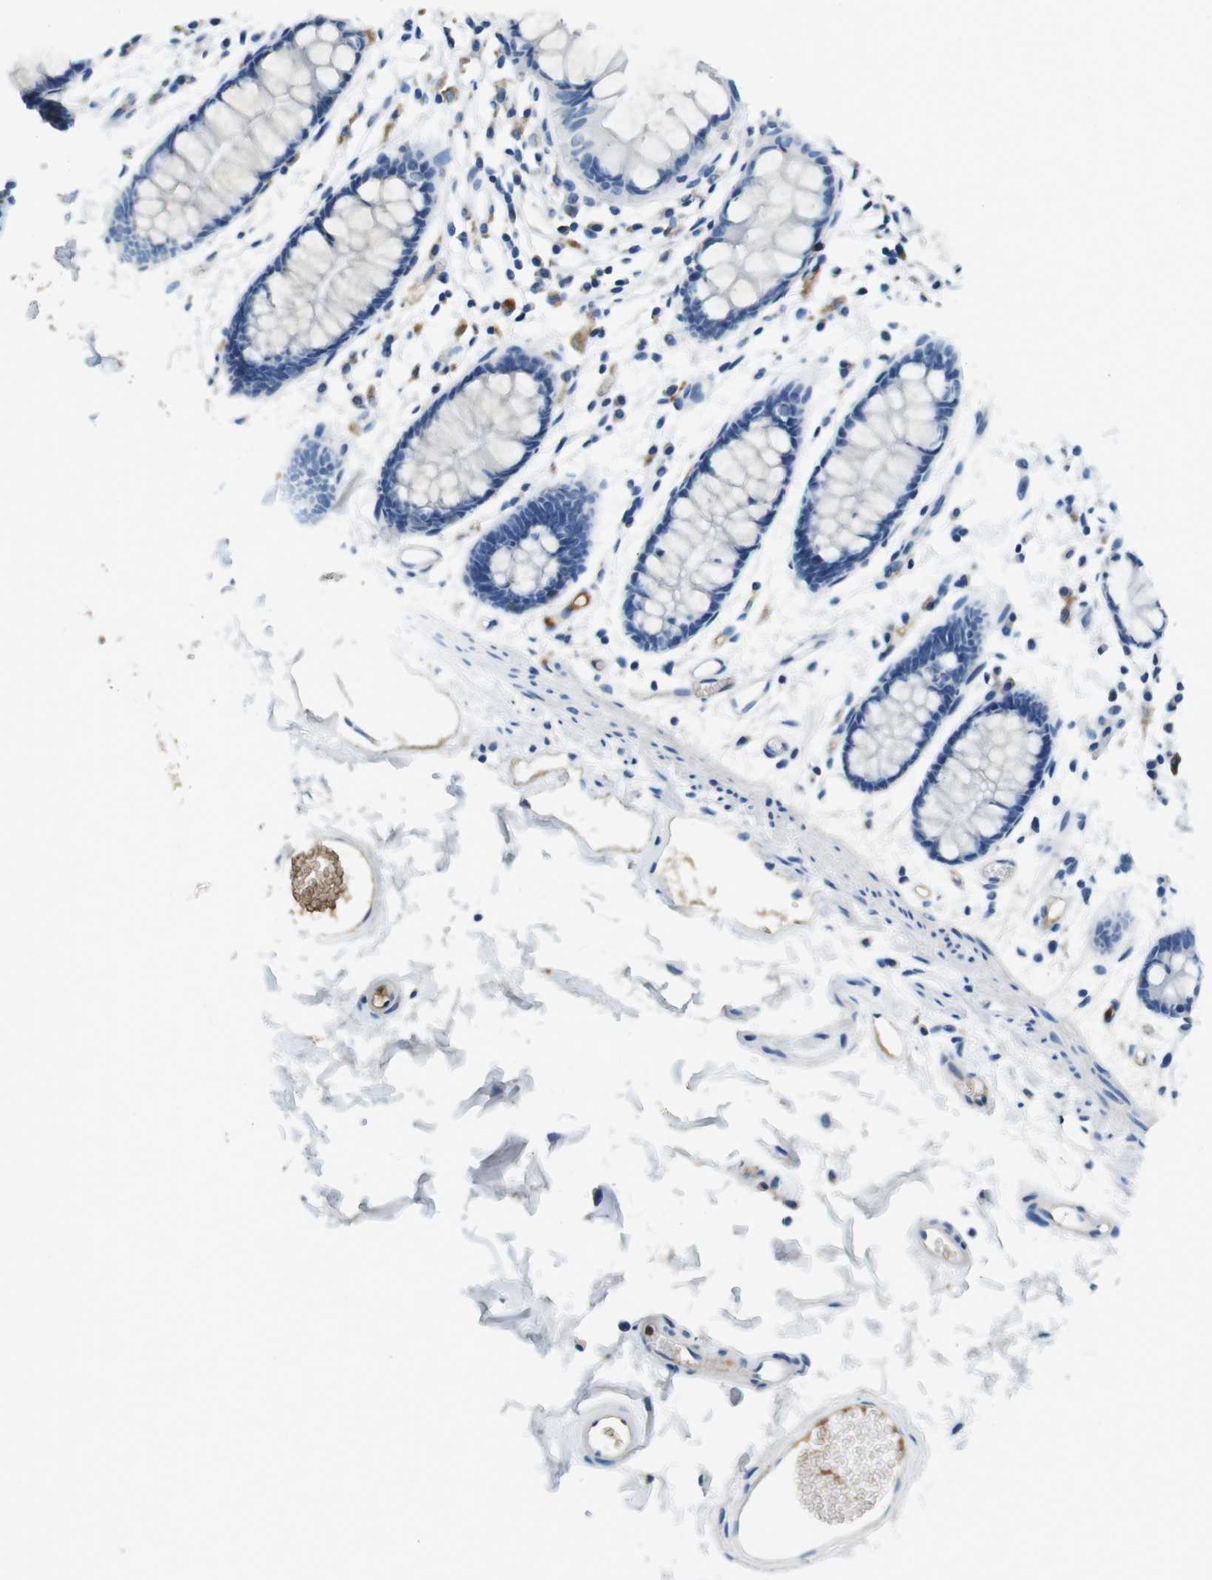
{"staining": {"intensity": "negative", "quantity": "none", "location": "none"}, "tissue": "rectum", "cell_type": "Glandular cells", "image_type": "normal", "snomed": [{"axis": "morphology", "description": "Normal tissue, NOS"}, {"axis": "topography", "description": "Rectum"}], "caption": "Glandular cells are negative for protein expression in benign human rectum.", "gene": "IGHD", "patient": {"sex": "female", "age": 66}}